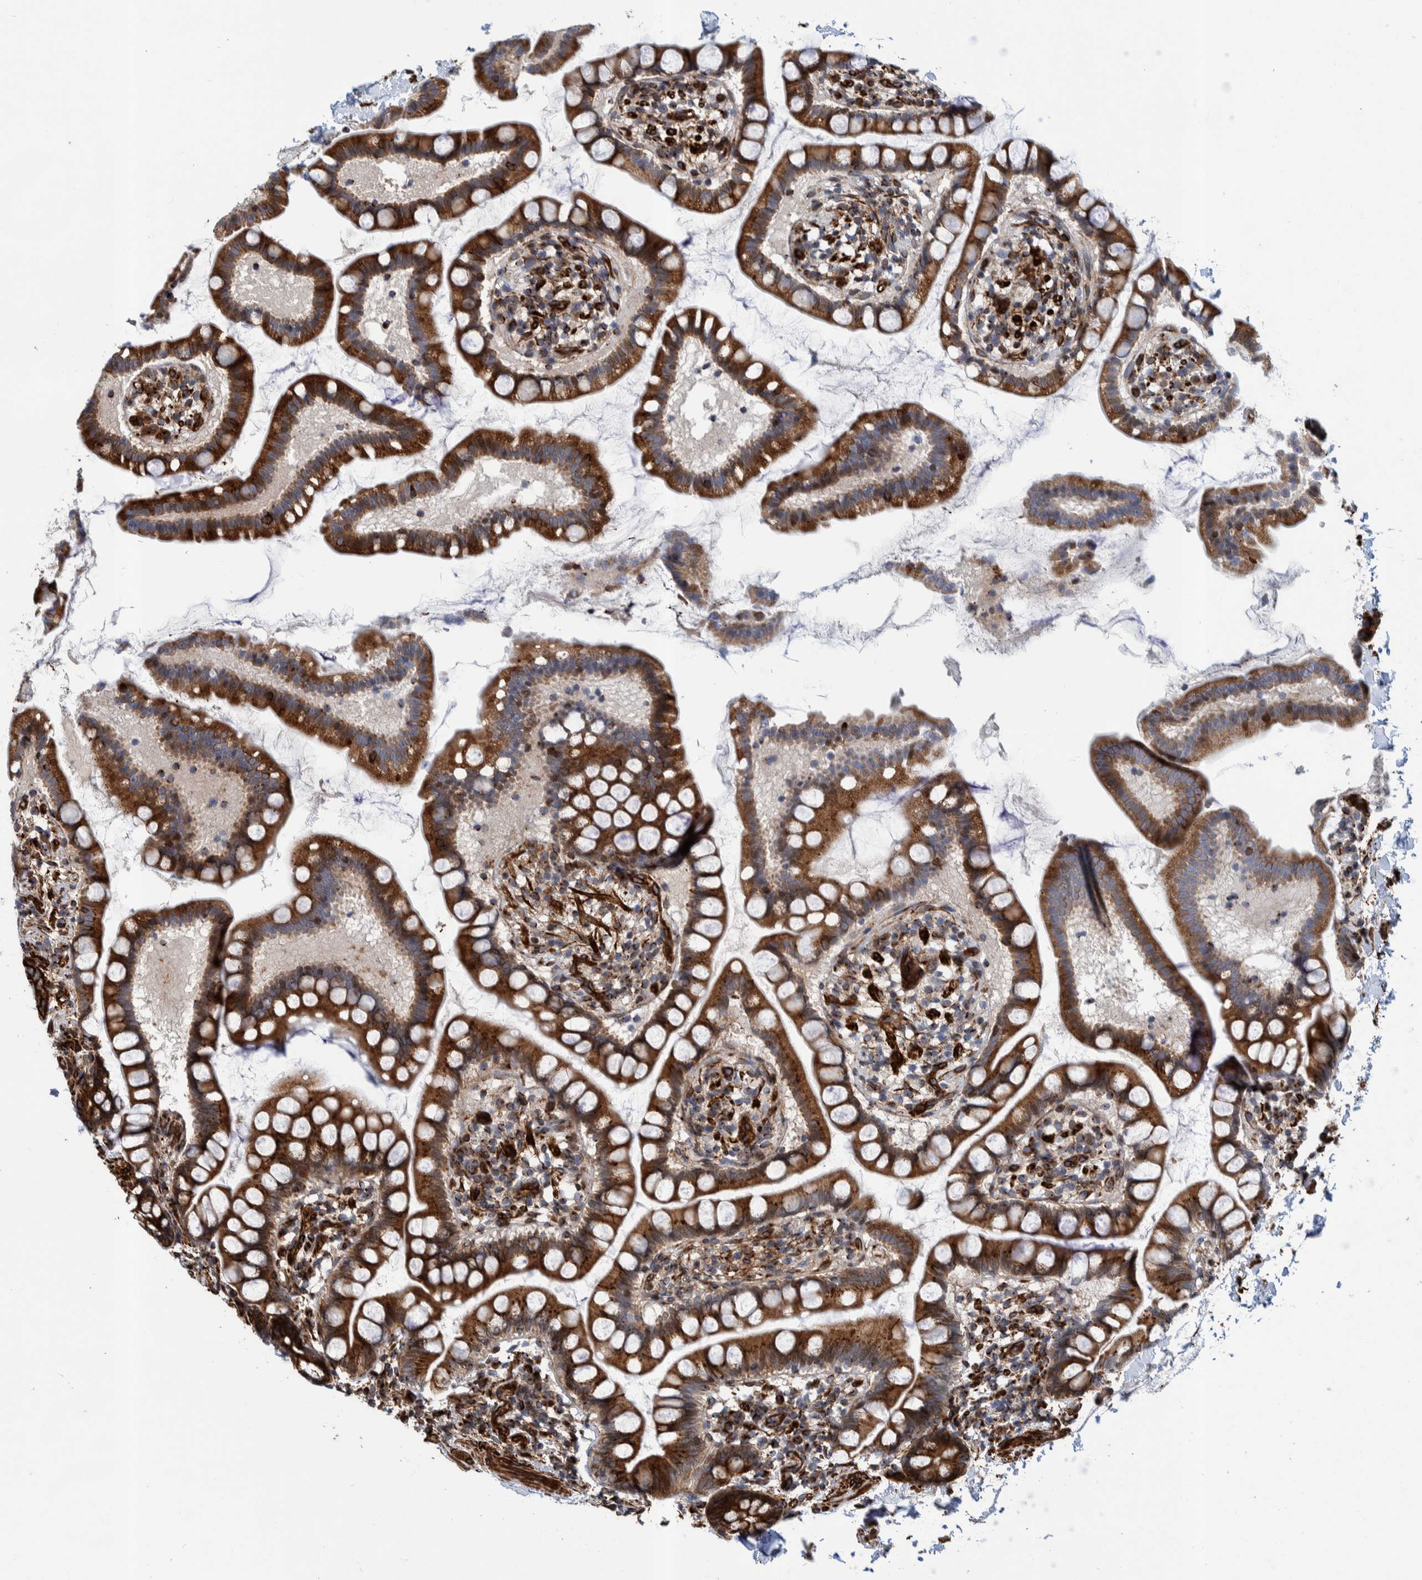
{"staining": {"intensity": "strong", "quantity": ">75%", "location": "cytoplasmic/membranous"}, "tissue": "small intestine", "cell_type": "Glandular cells", "image_type": "normal", "snomed": [{"axis": "morphology", "description": "Normal tissue, NOS"}, {"axis": "topography", "description": "Small intestine"}], "caption": "Small intestine stained with DAB immunohistochemistry demonstrates high levels of strong cytoplasmic/membranous staining in approximately >75% of glandular cells.", "gene": "CCDC57", "patient": {"sex": "female", "age": 84}}